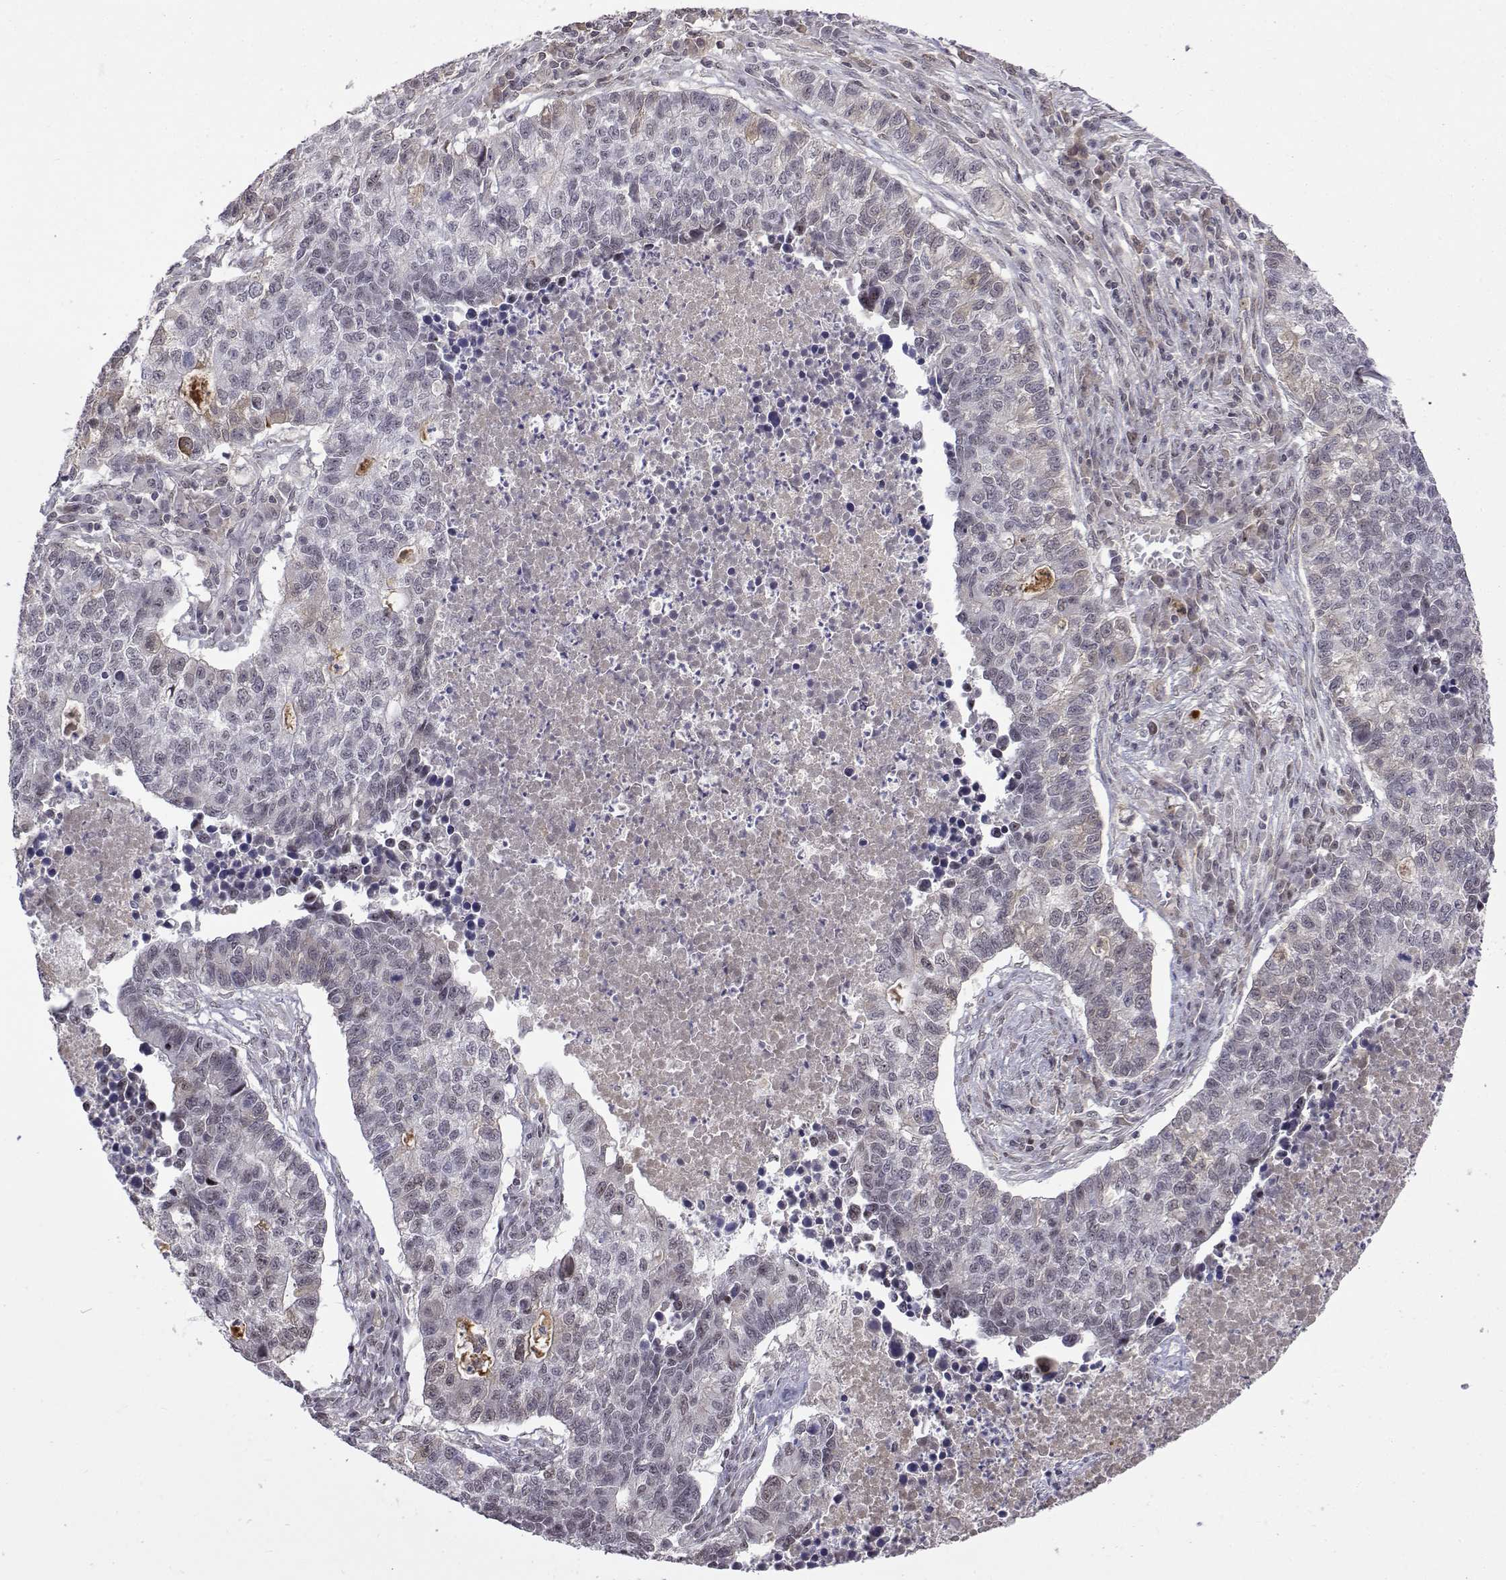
{"staining": {"intensity": "negative", "quantity": "none", "location": "none"}, "tissue": "lung cancer", "cell_type": "Tumor cells", "image_type": "cancer", "snomed": [{"axis": "morphology", "description": "Adenocarcinoma, NOS"}, {"axis": "topography", "description": "Lung"}], "caption": "IHC image of neoplastic tissue: lung cancer stained with DAB demonstrates no significant protein staining in tumor cells. (DAB immunohistochemistry (IHC), high magnification).", "gene": "ITGA7", "patient": {"sex": "male", "age": 57}}